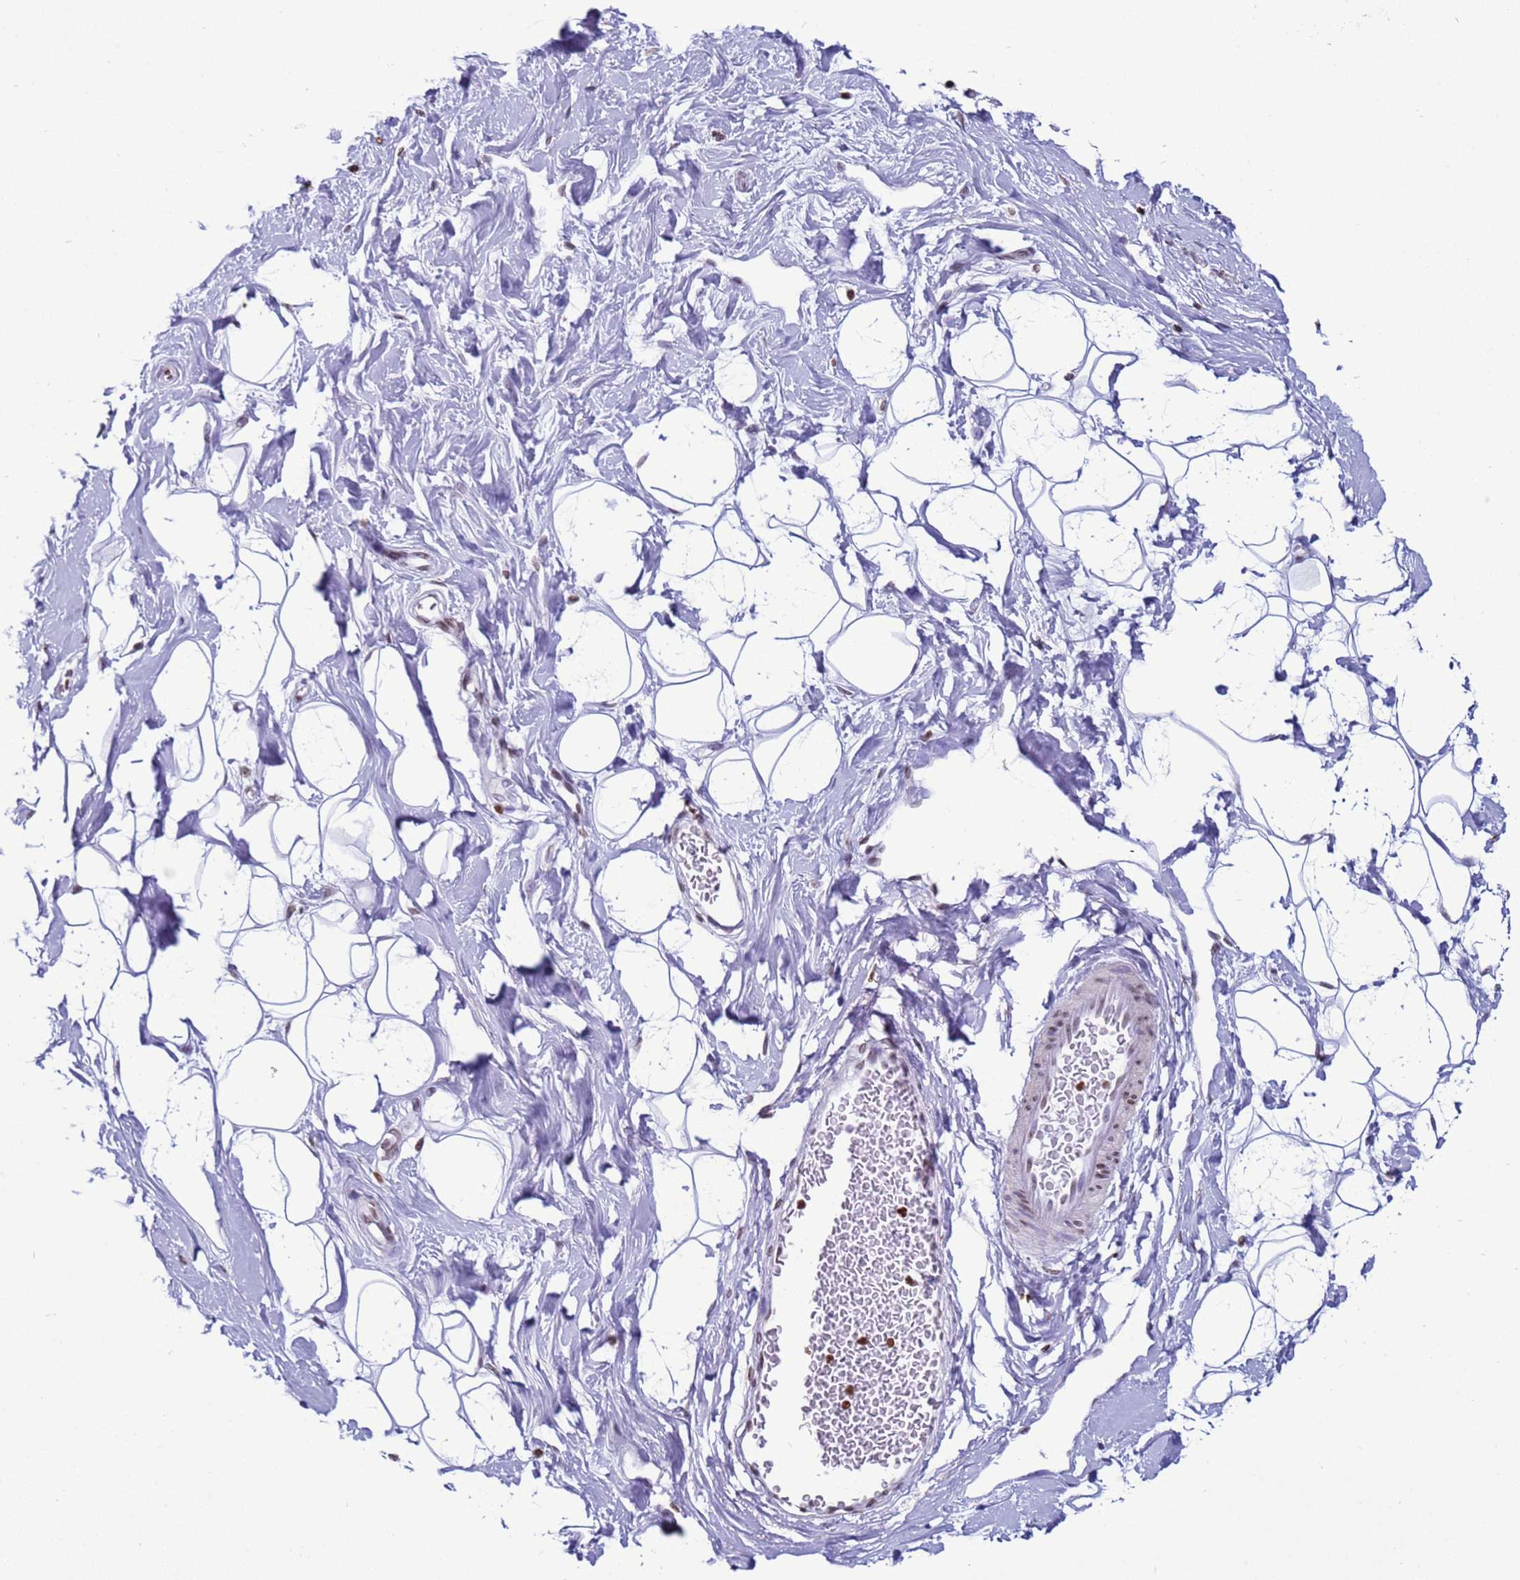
{"staining": {"intensity": "negative", "quantity": "none", "location": "none"}, "tissue": "adipose tissue", "cell_type": "Adipocytes", "image_type": "normal", "snomed": [{"axis": "morphology", "description": "Normal tissue, NOS"}, {"axis": "topography", "description": "Breast"}], "caption": "Immunohistochemistry (IHC) micrograph of unremarkable adipose tissue stained for a protein (brown), which shows no positivity in adipocytes. (DAB immunohistochemistry (IHC) with hematoxylin counter stain).", "gene": "H4C11", "patient": {"sex": "female", "age": 26}}